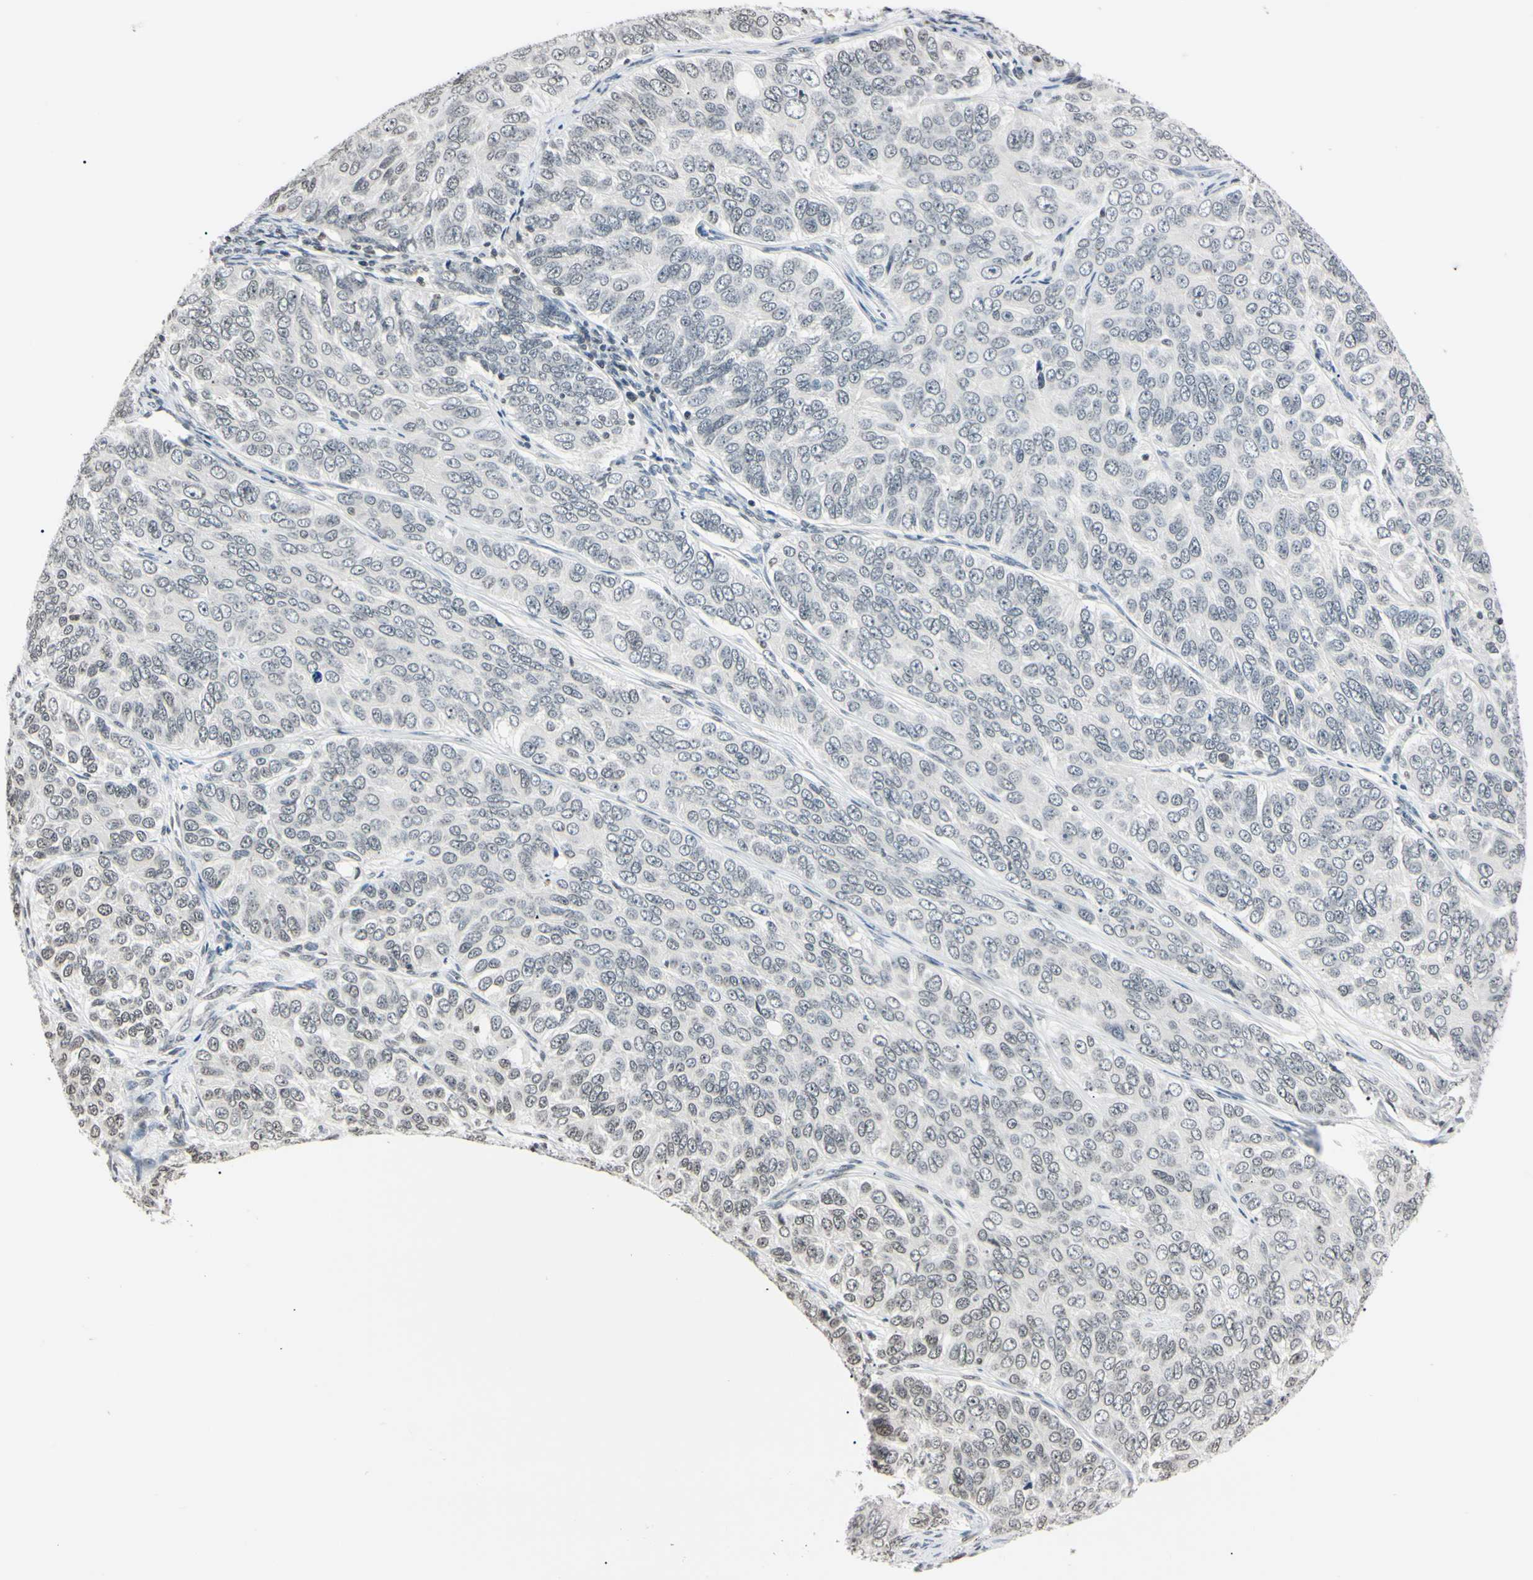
{"staining": {"intensity": "weak", "quantity": "<25%", "location": "nuclear"}, "tissue": "ovarian cancer", "cell_type": "Tumor cells", "image_type": "cancer", "snomed": [{"axis": "morphology", "description": "Carcinoma, endometroid"}, {"axis": "topography", "description": "Ovary"}], "caption": "IHC micrograph of neoplastic tissue: human ovarian cancer stained with DAB (3,3'-diaminobenzidine) exhibits no significant protein positivity in tumor cells.", "gene": "CDC45", "patient": {"sex": "female", "age": 51}}